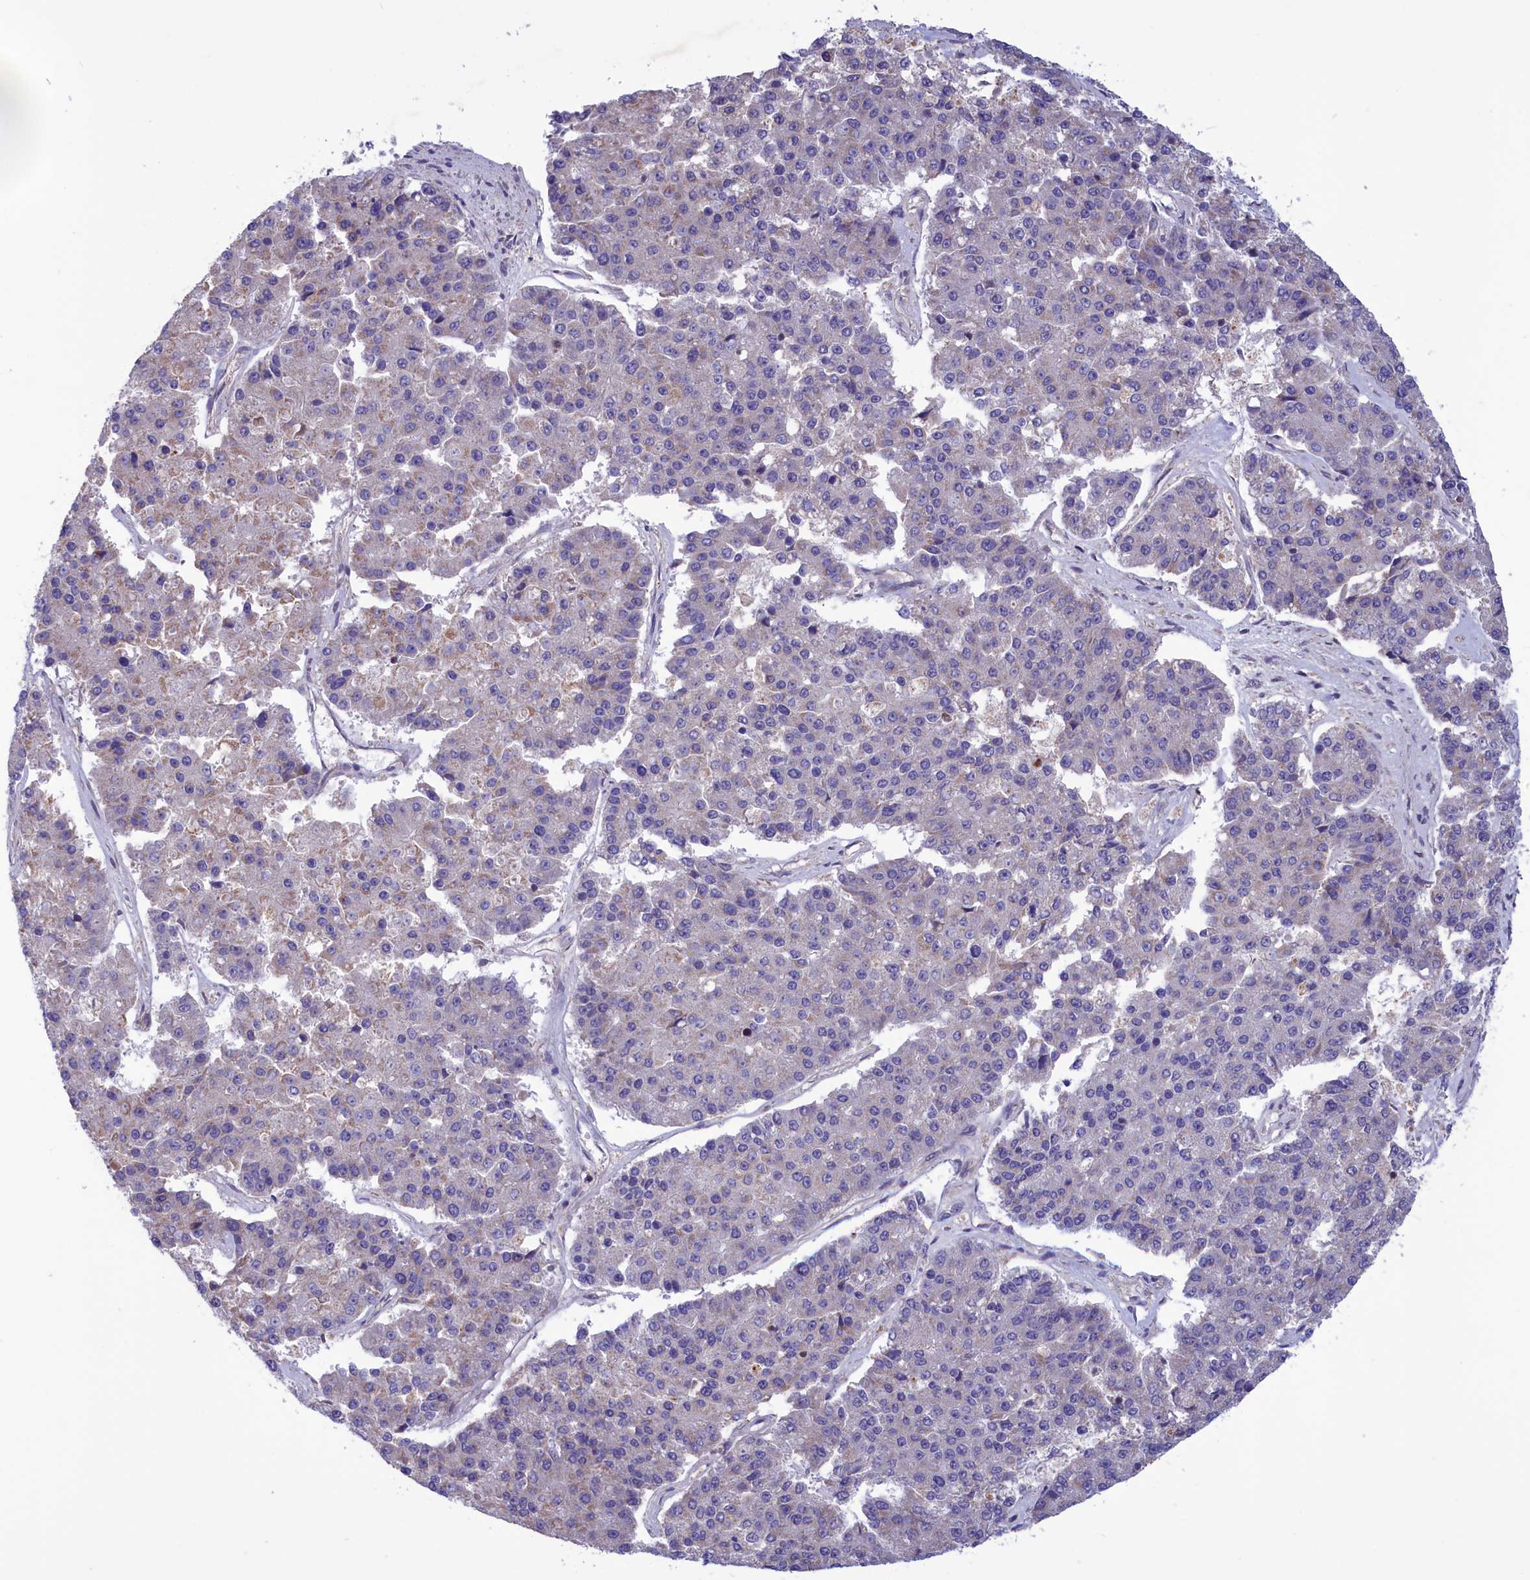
{"staining": {"intensity": "weak", "quantity": "<25%", "location": "cytoplasmic/membranous"}, "tissue": "pancreatic cancer", "cell_type": "Tumor cells", "image_type": "cancer", "snomed": [{"axis": "morphology", "description": "Adenocarcinoma, NOS"}, {"axis": "topography", "description": "Pancreas"}], "caption": "High power microscopy image of an immunohistochemistry micrograph of pancreatic cancer, revealing no significant positivity in tumor cells.", "gene": "AMDHD2", "patient": {"sex": "male", "age": 50}}